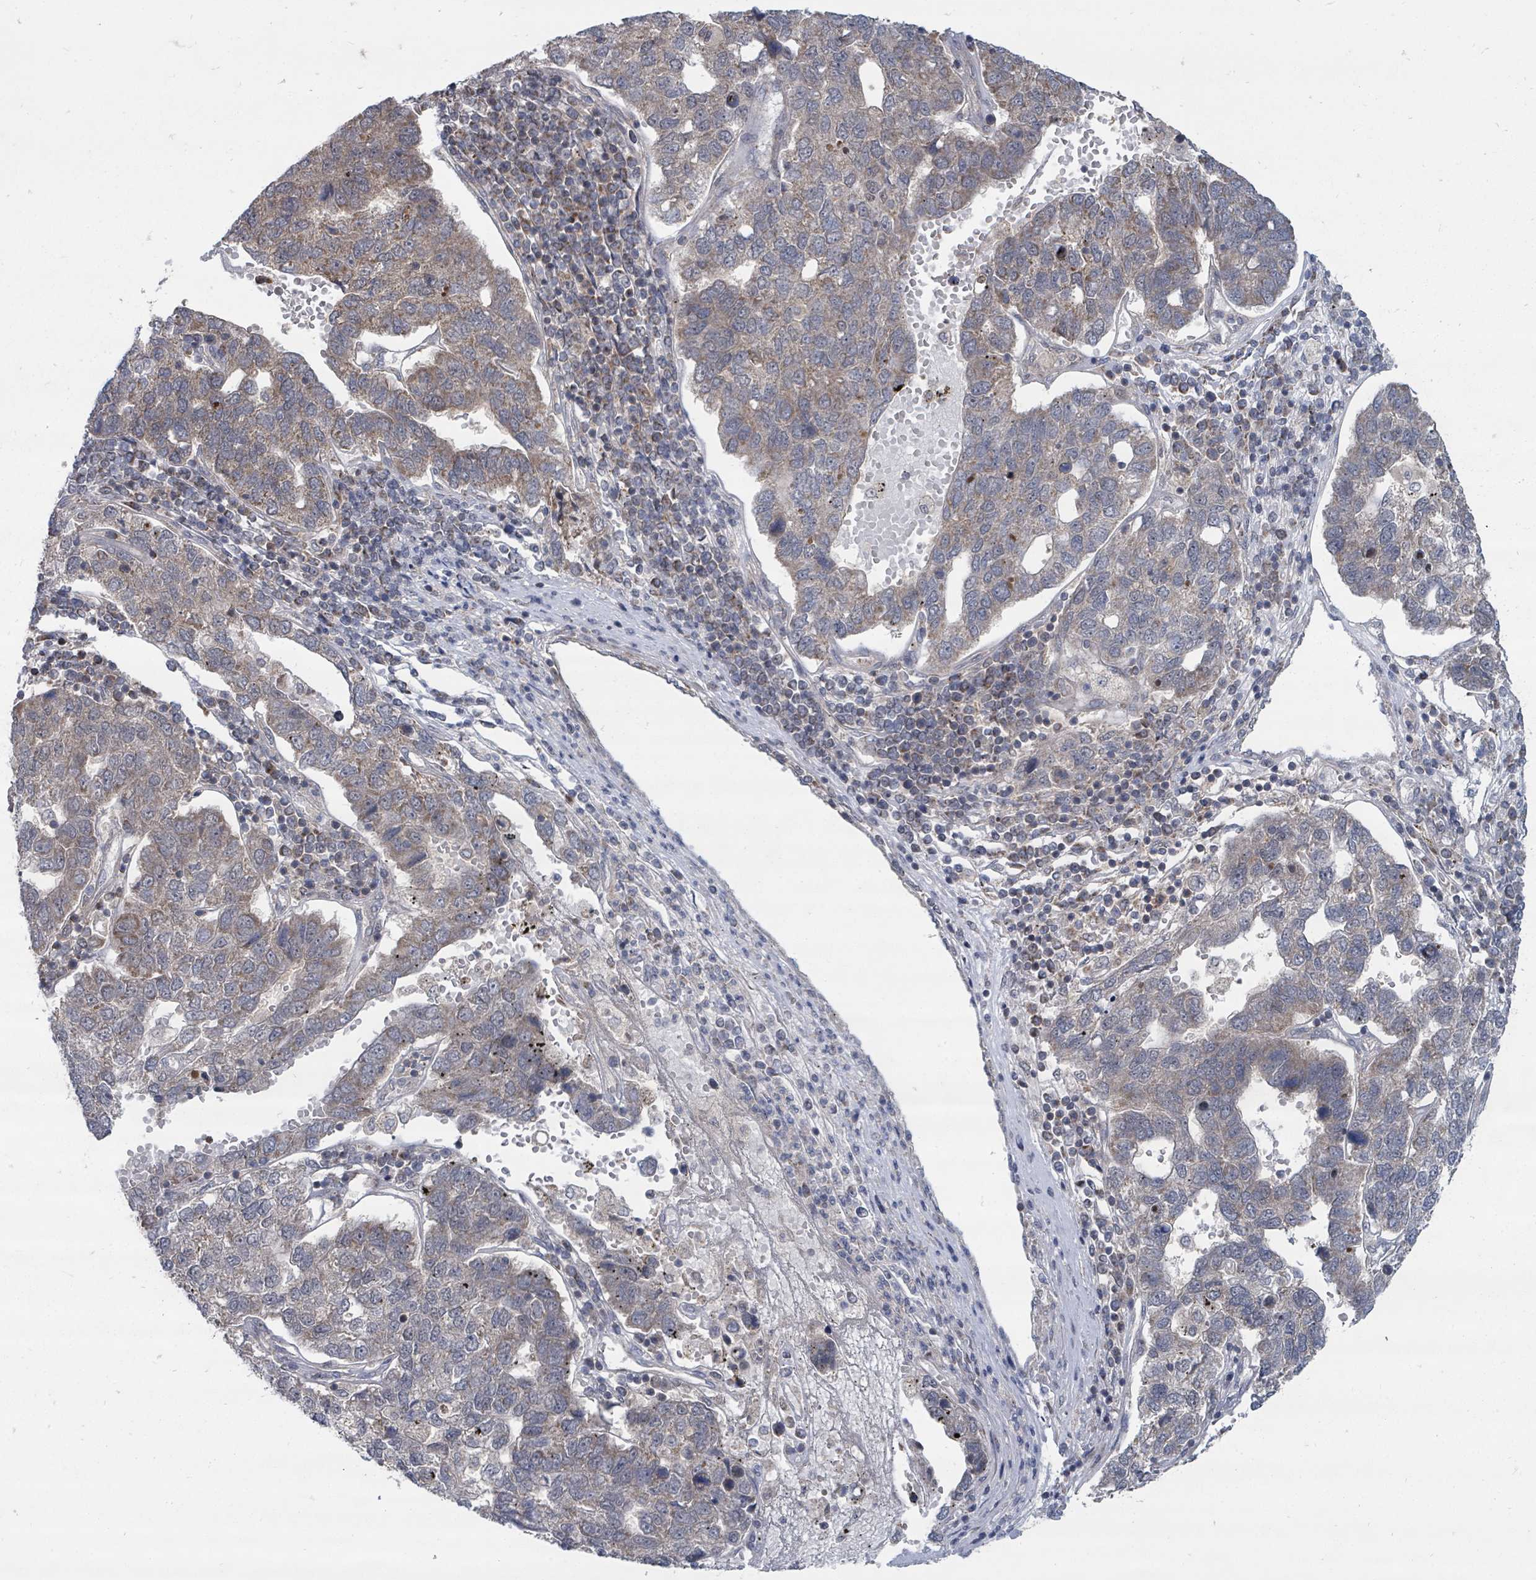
{"staining": {"intensity": "moderate", "quantity": "<25%", "location": "cytoplasmic/membranous"}, "tissue": "pancreatic cancer", "cell_type": "Tumor cells", "image_type": "cancer", "snomed": [{"axis": "morphology", "description": "Adenocarcinoma, NOS"}, {"axis": "topography", "description": "Pancreas"}], "caption": "High-power microscopy captured an IHC histopathology image of pancreatic cancer, revealing moderate cytoplasmic/membranous positivity in about <25% of tumor cells. (IHC, brightfield microscopy, high magnification).", "gene": "MAGOHB", "patient": {"sex": "female", "age": 61}}